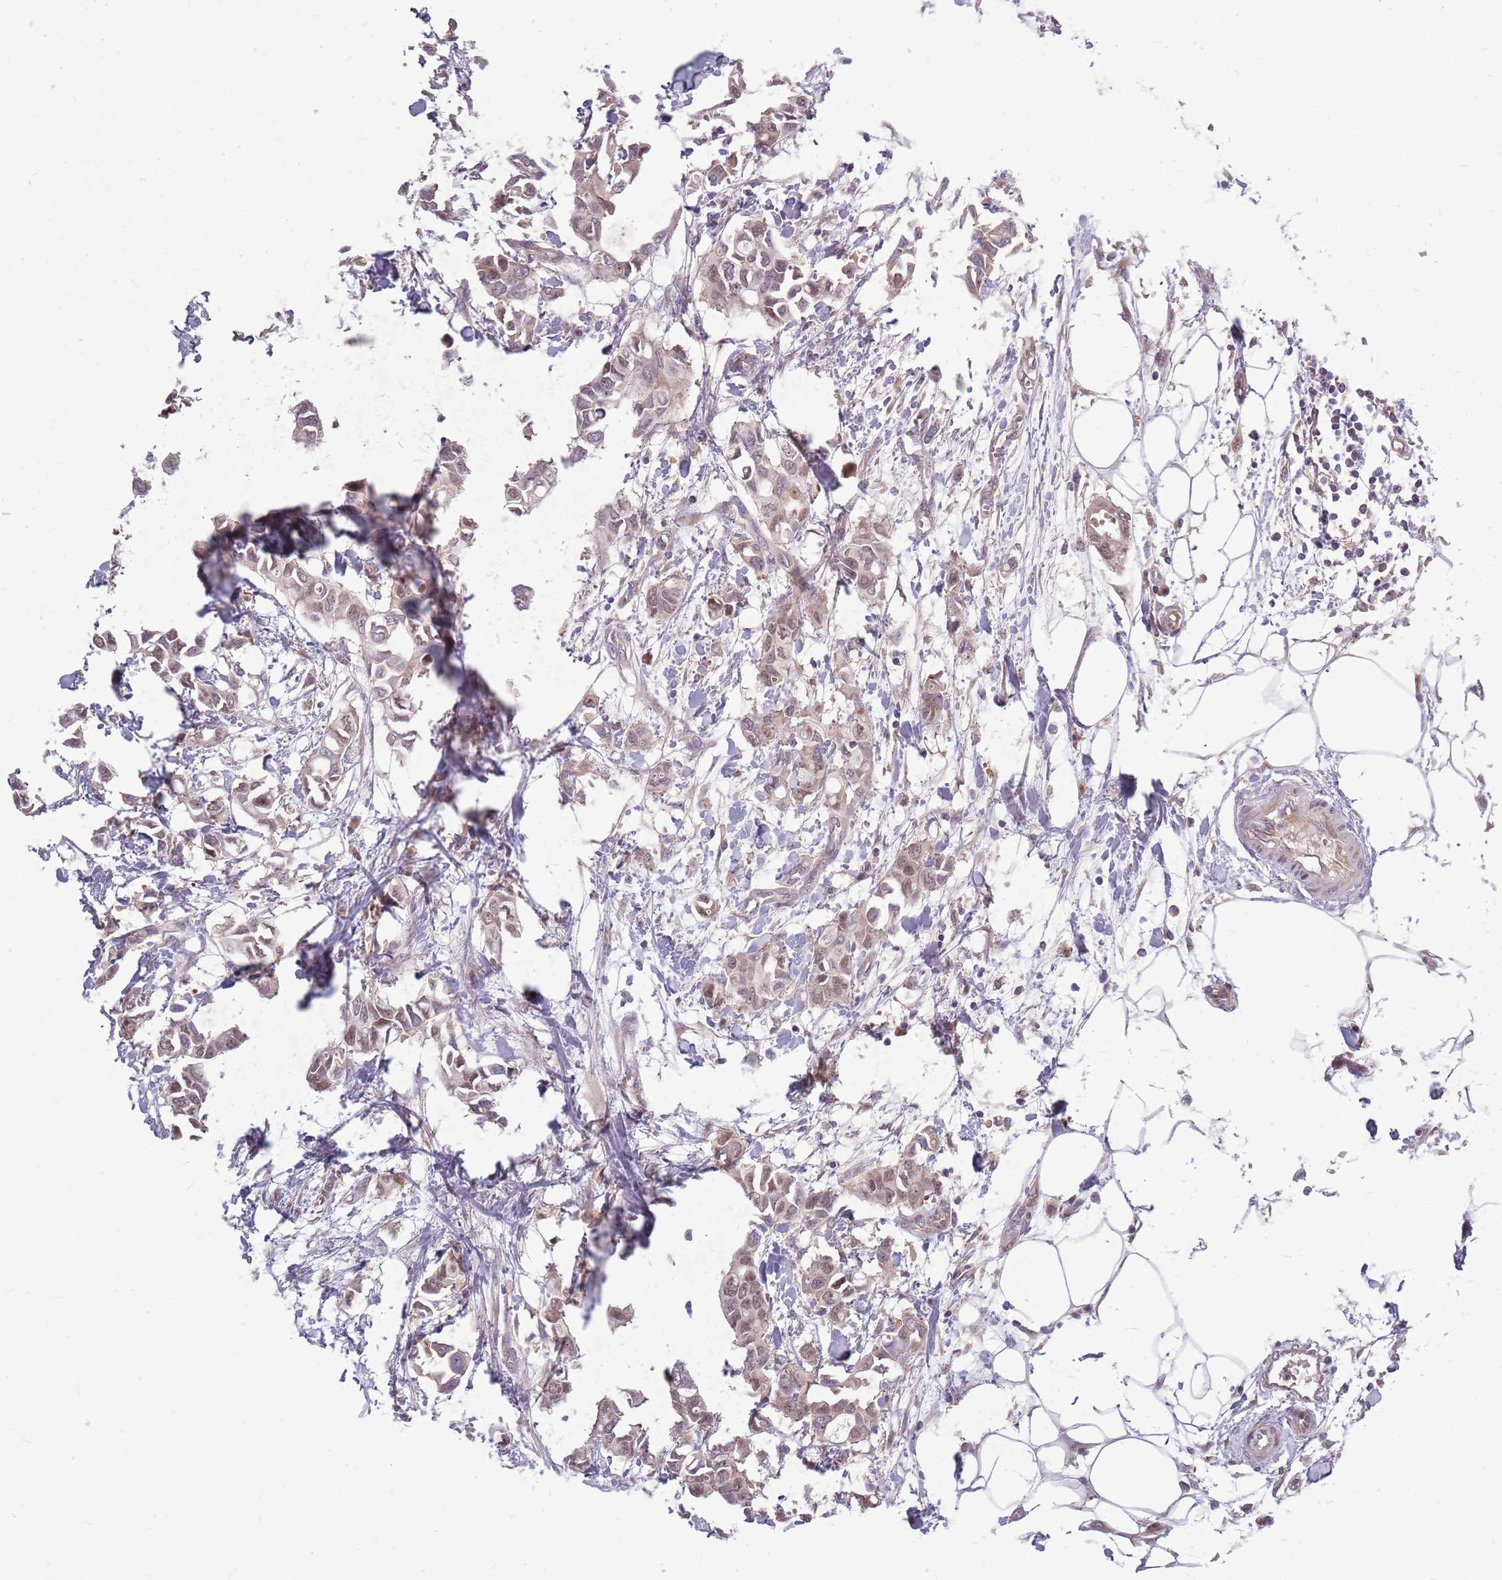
{"staining": {"intensity": "weak", "quantity": ">75%", "location": "cytoplasmic/membranous,nuclear"}, "tissue": "breast cancer", "cell_type": "Tumor cells", "image_type": "cancer", "snomed": [{"axis": "morphology", "description": "Duct carcinoma"}, {"axis": "topography", "description": "Breast"}], "caption": "The immunohistochemical stain labels weak cytoplasmic/membranous and nuclear expression in tumor cells of breast cancer (invasive ductal carcinoma) tissue.", "gene": "PPP1R27", "patient": {"sex": "female", "age": 41}}